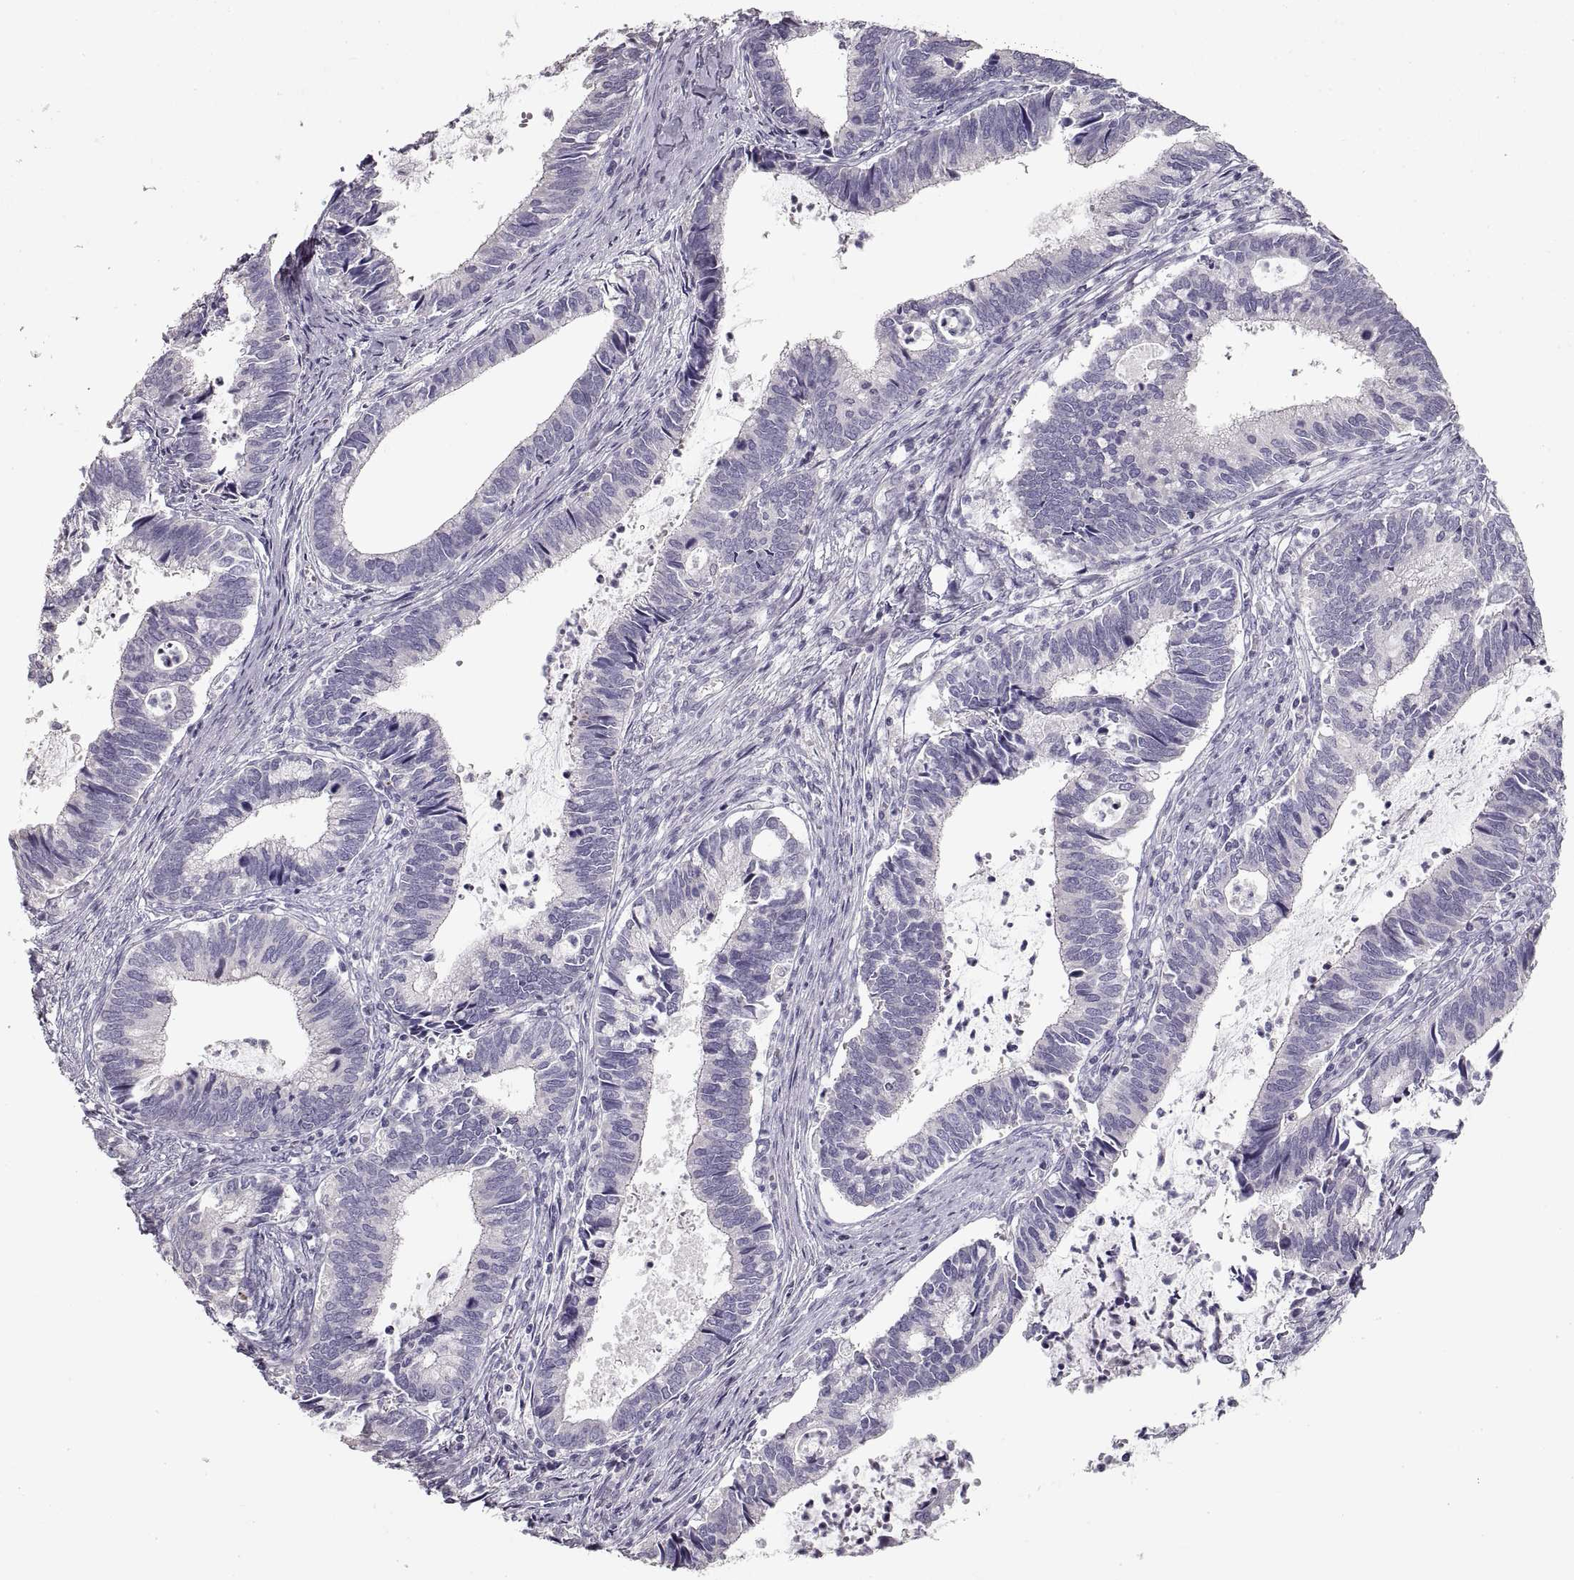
{"staining": {"intensity": "negative", "quantity": "none", "location": "none"}, "tissue": "cervical cancer", "cell_type": "Tumor cells", "image_type": "cancer", "snomed": [{"axis": "morphology", "description": "Adenocarcinoma, NOS"}, {"axis": "topography", "description": "Cervix"}], "caption": "DAB (3,3'-diaminobenzidine) immunohistochemical staining of human adenocarcinoma (cervical) reveals no significant staining in tumor cells.", "gene": "ZP3", "patient": {"sex": "female", "age": 42}}